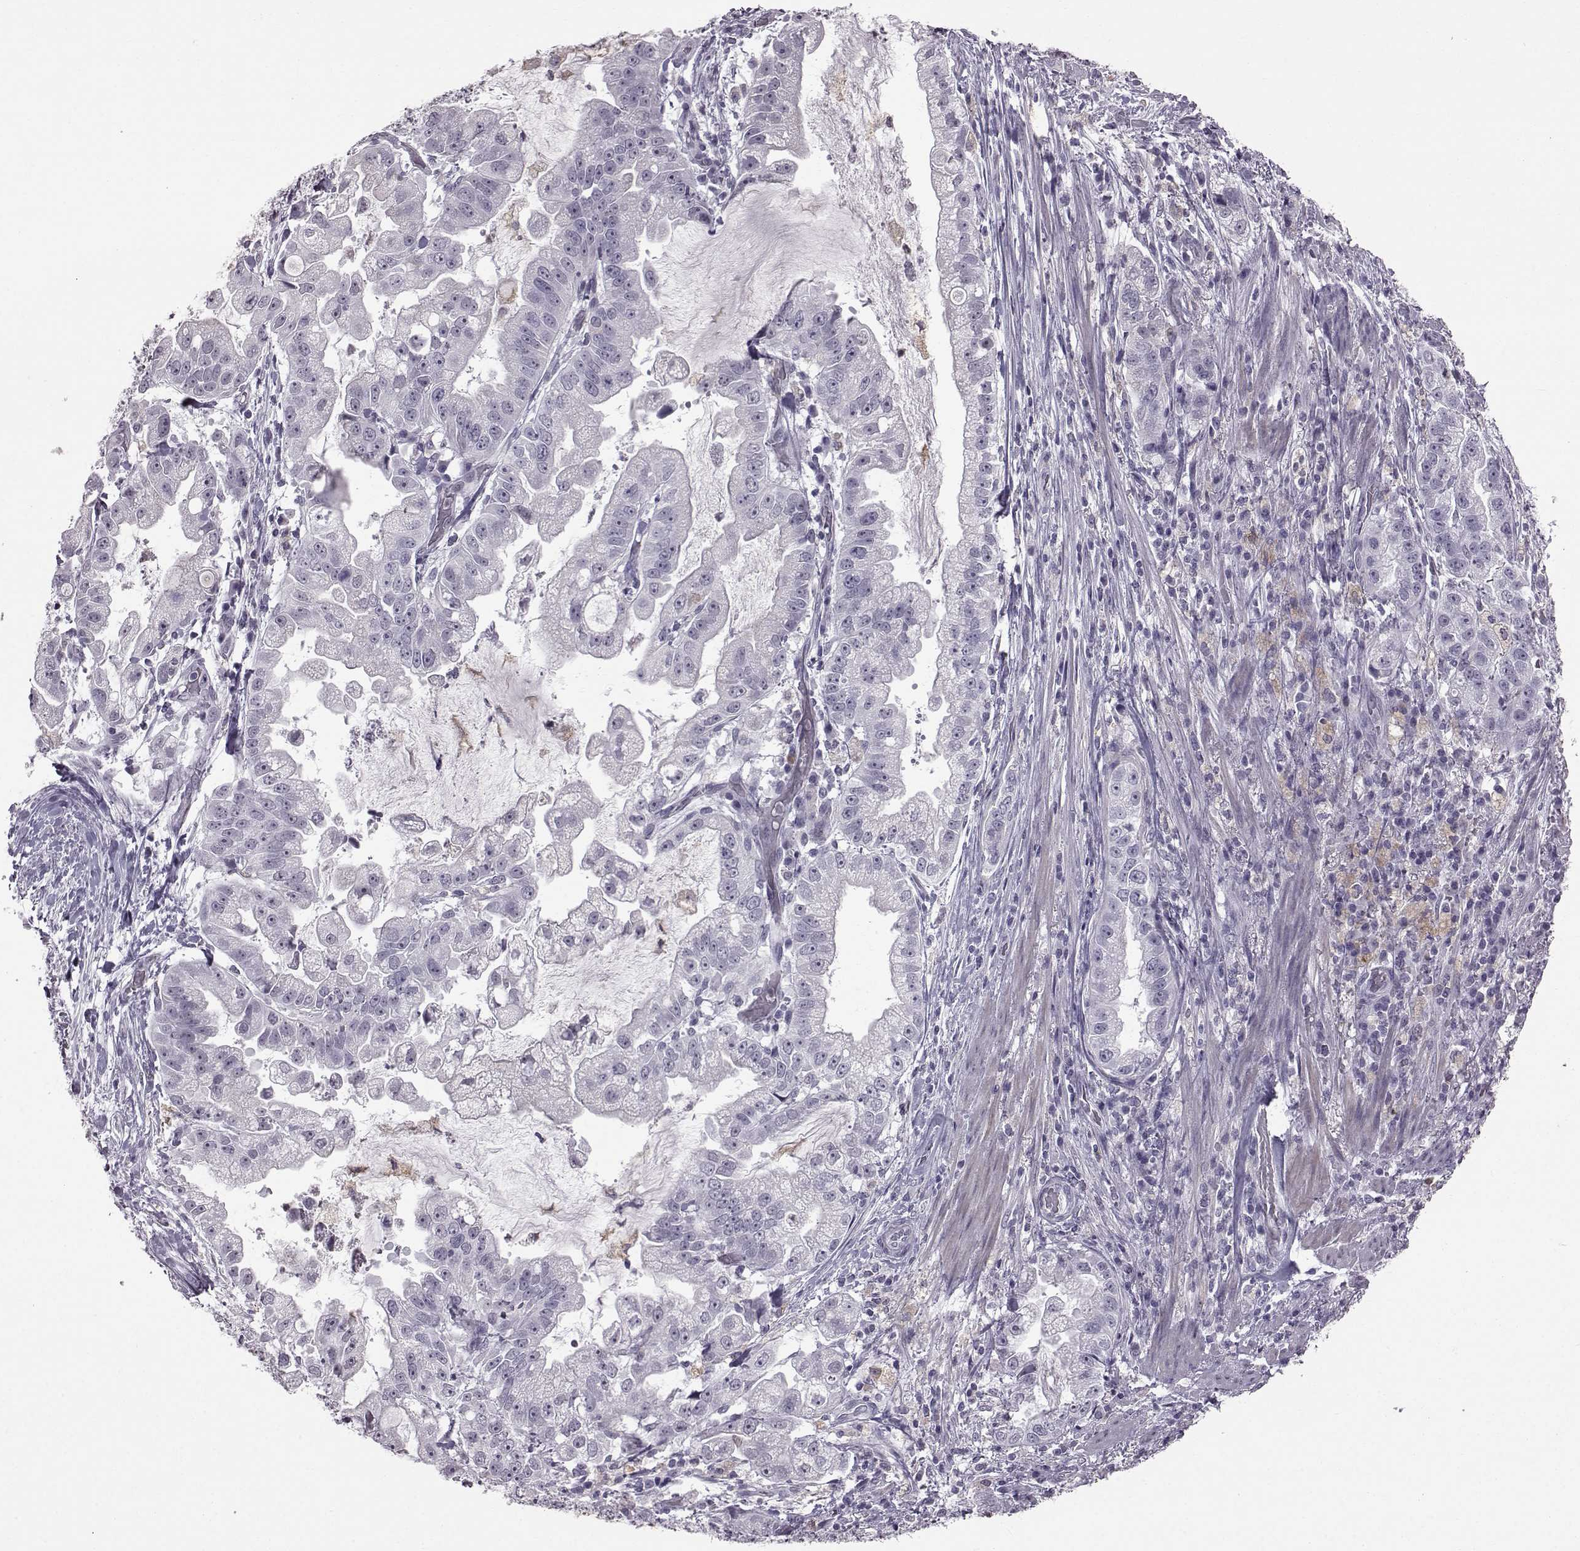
{"staining": {"intensity": "negative", "quantity": "none", "location": "none"}, "tissue": "stomach cancer", "cell_type": "Tumor cells", "image_type": "cancer", "snomed": [{"axis": "morphology", "description": "Adenocarcinoma, NOS"}, {"axis": "topography", "description": "Stomach"}], "caption": "Tumor cells show no significant protein expression in stomach cancer. (Brightfield microscopy of DAB (3,3'-diaminobenzidine) immunohistochemistry (IHC) at high magnification).", "gene": "SLC28A2", "patient": {"sex": "male", "age": 59}}